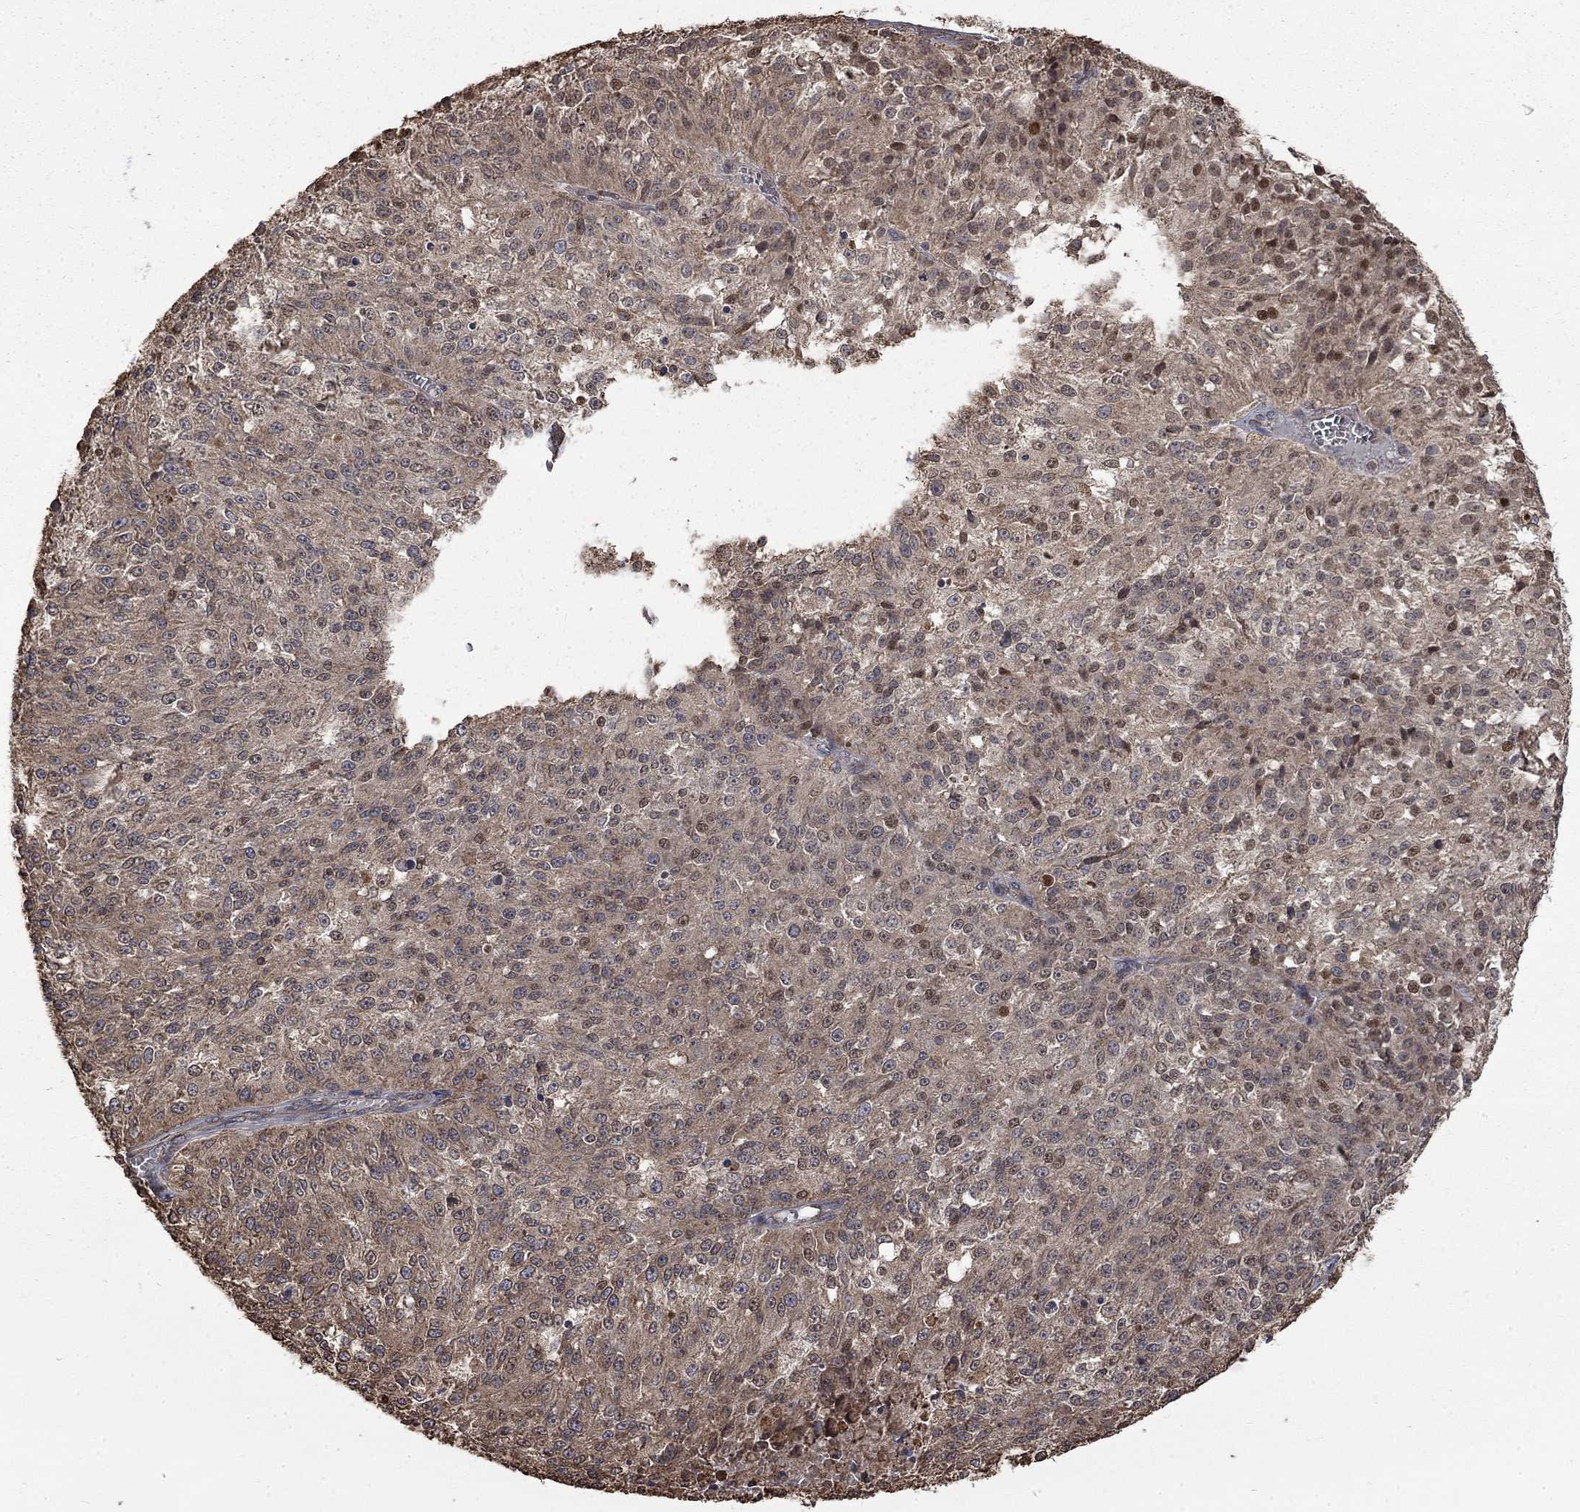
{"staining": {"intensity": "weak", "quantity": "25%-75%", "location": "cytoplasmic/membranous"}, "tissue": "melanoma", "cell_type": "Tumor cells", "image_type": "cancer", "snomed": [{"axis": "morphology", "description": "Malignant melanoma, Metastatic site"}, {"axis": "topography", "description": "Lymph node"}], "caption": "Human malignant melanoma (metastatic site) stained with a protein marker exhibits weak staining in tumor cells.", "gene": "ESRRA", "patient": {"sex": "female", "age": 64}}